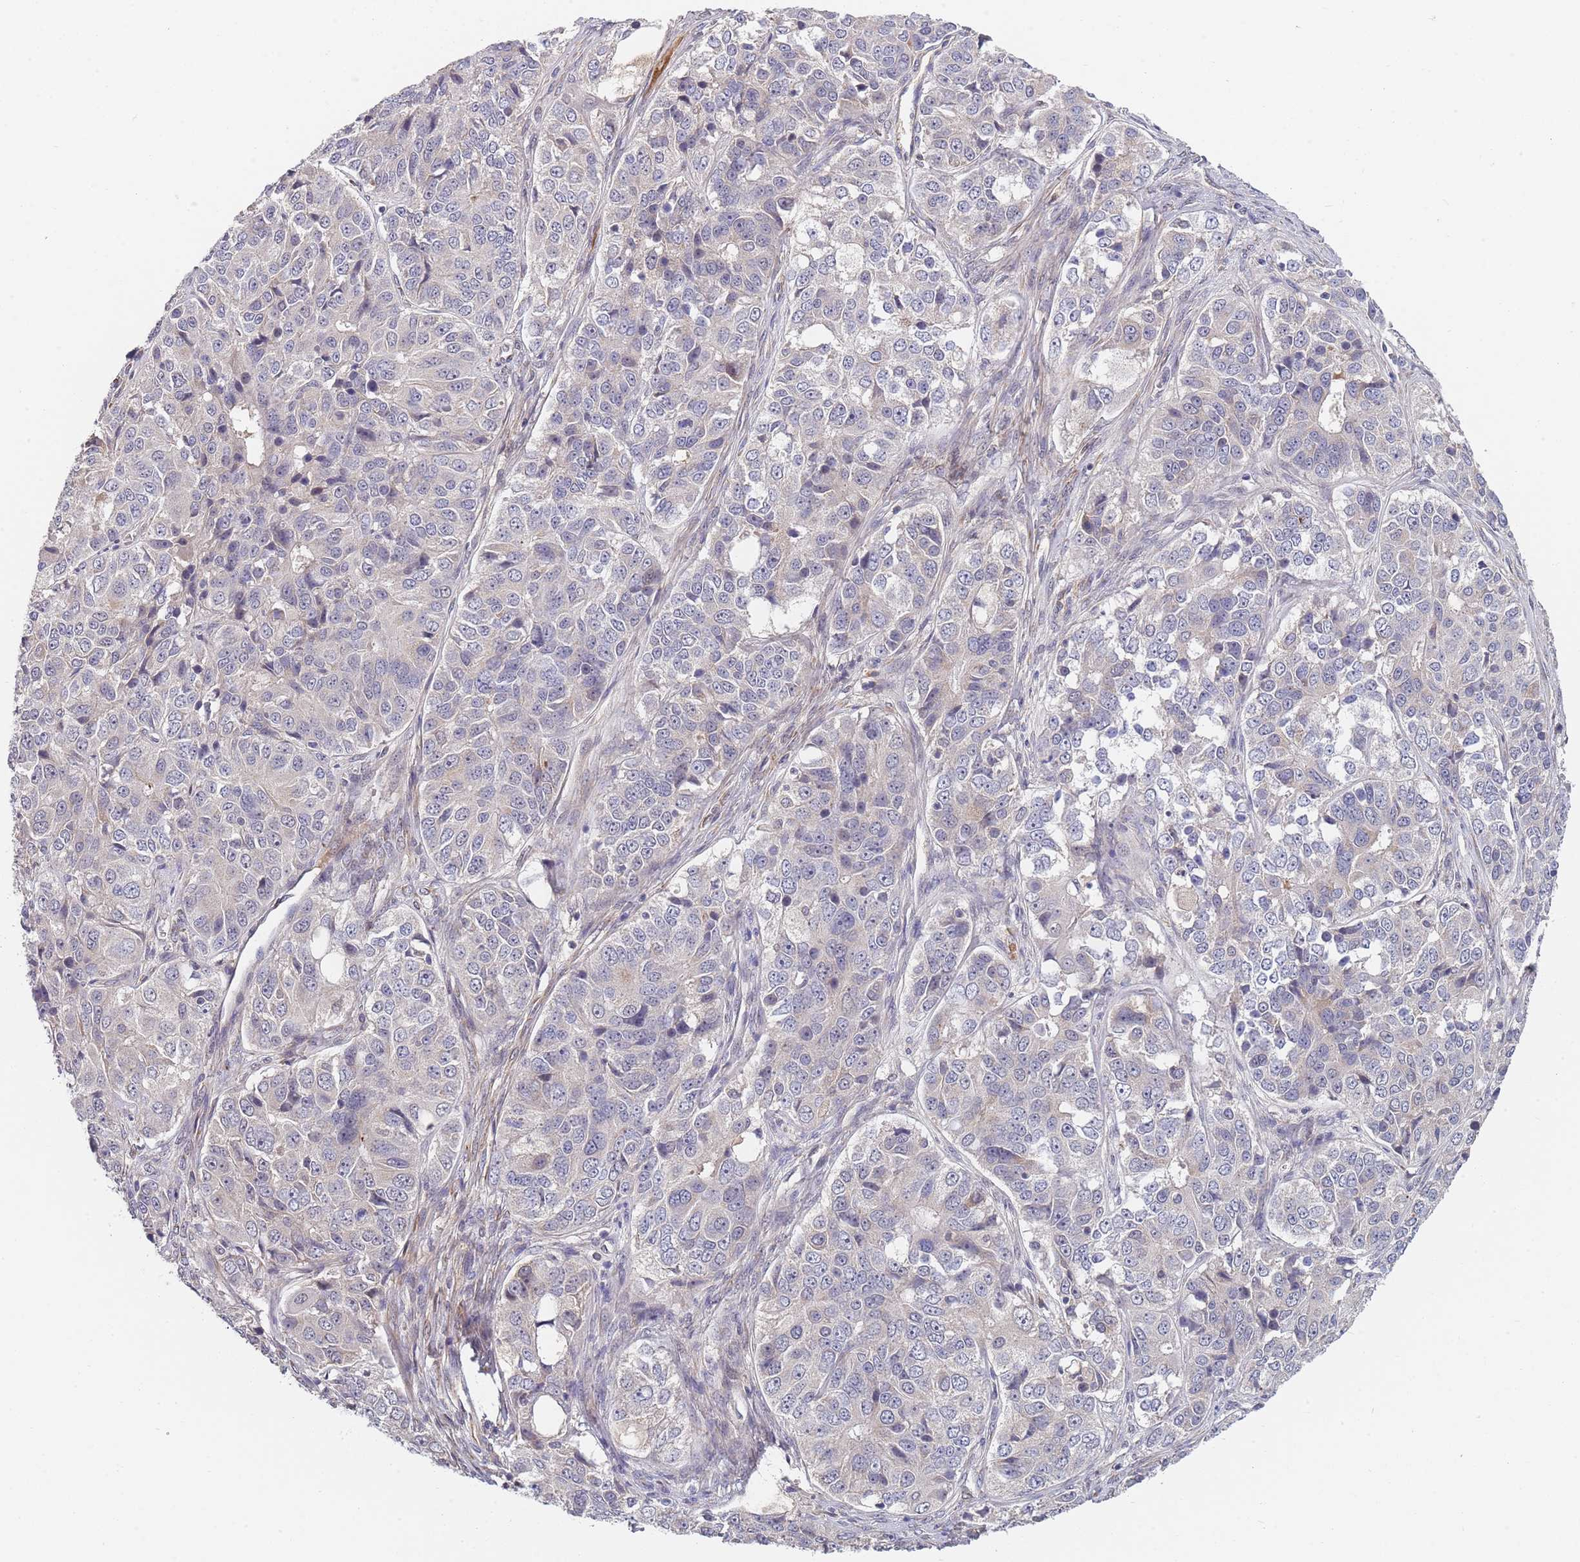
{"staining": {"intensity": "negative", "quantity": "none", "location": "none"}, "tissue": "ovarian cancer", "cell_type": "Tumor cells", "image_type": "cancer", "snomed": [{"axis": "morphology", "description": "Carcinoma, endometroid"}, {"axis": "topography", "description": "Ovary"}], "caption": "High power microscopy image of an immunohistochemistry histopathology image of ovarian endometroid carcinoma, revealing no significant expression in tumor cells.", "gene": "B4GALT4", "patient": {"sex": "female", "age": 51}}